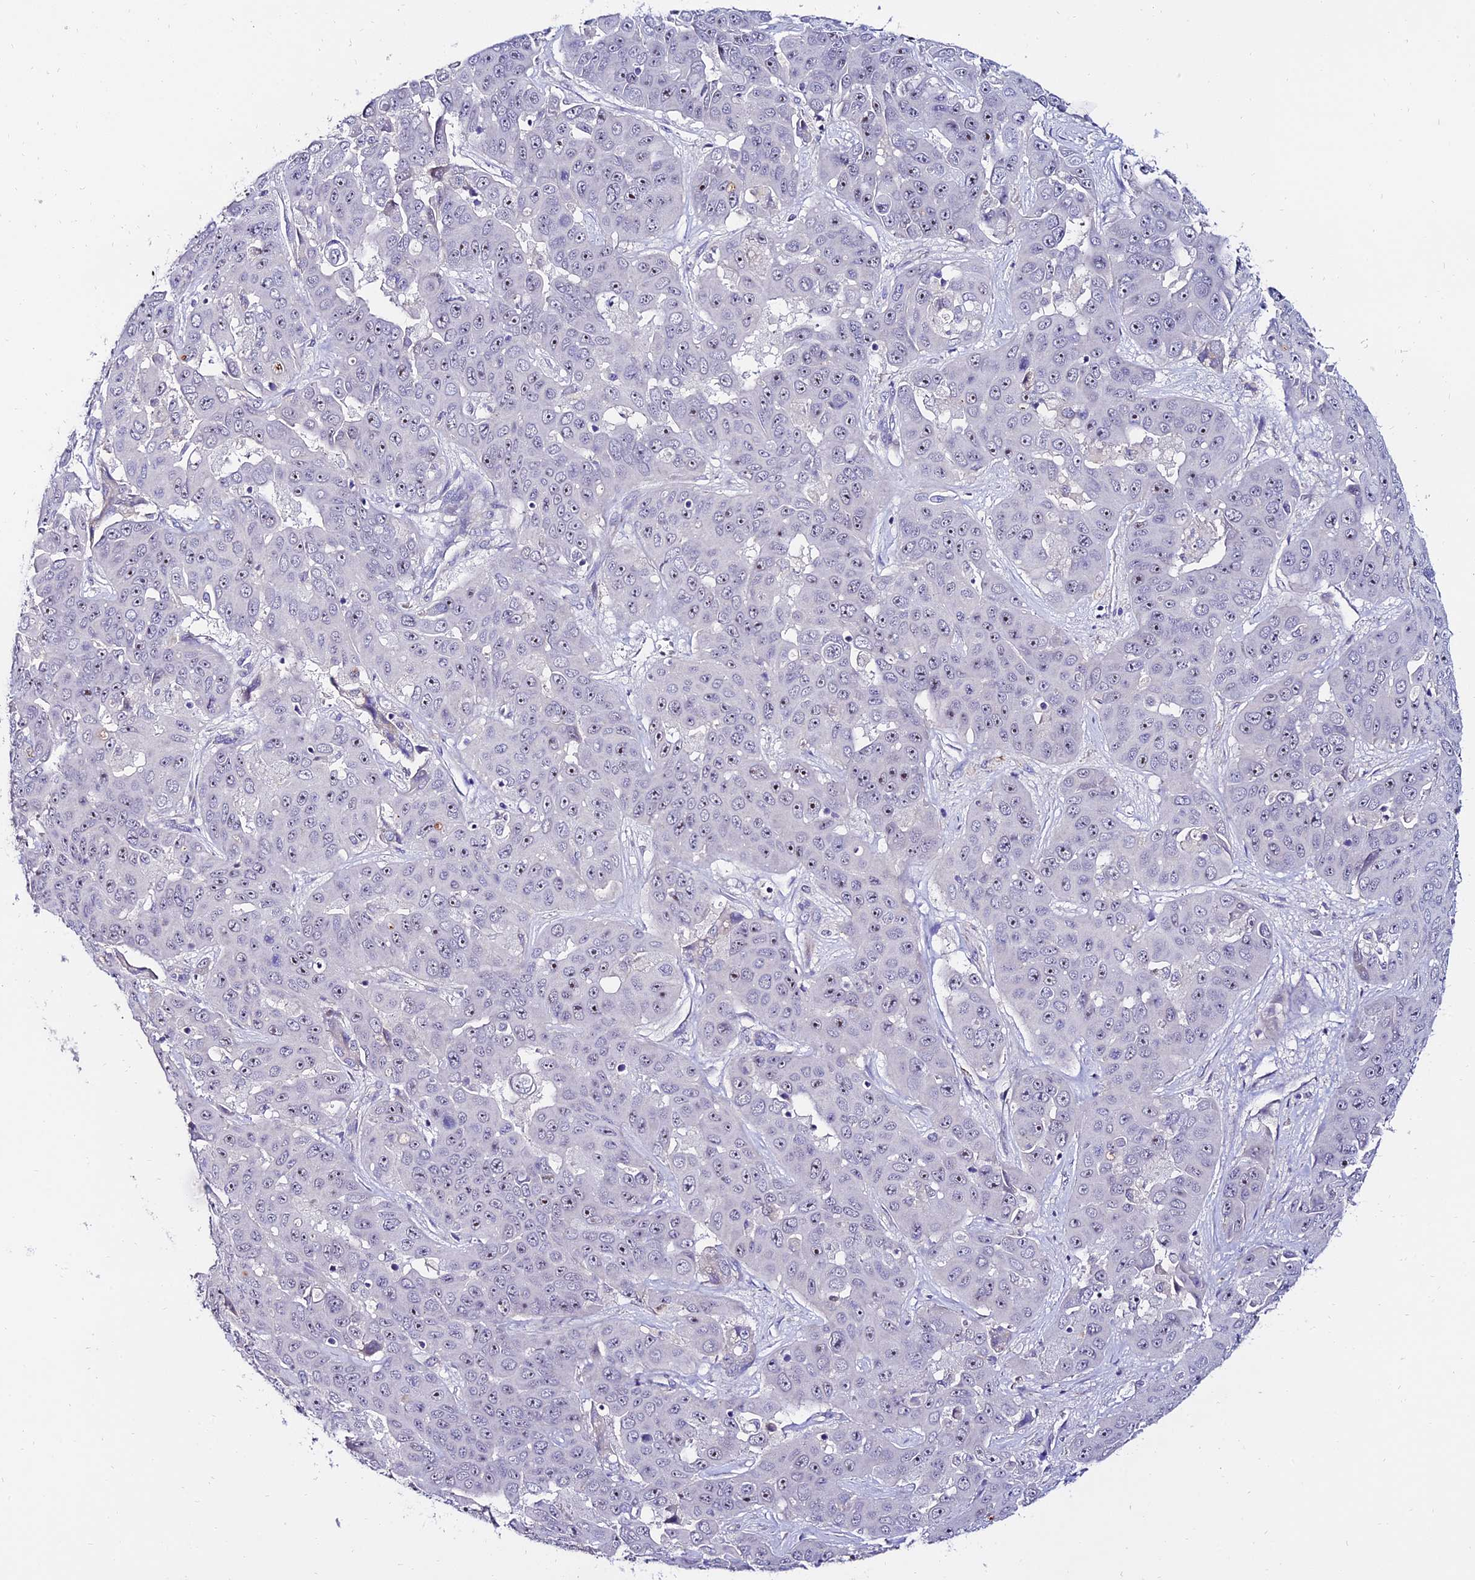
{"staining": {"intensity": "negative", "quantity": "none", "location": "none"}, "tissue": "liver cancer", "cell_type": "Tumor cells", "image_type": "cancer", "snomed": [{"axis": "morphology", "description": "Cholangiocarcinoma"}, {"axis": "topography", "description": "Liver"}], "caption": "Protein analysis of liver cholangiocarcinoma displays no significant expression in tumor cells. Brightfield microscopy of IHC stained with DAB (3,3'-diaminobenzidine) (brown) and hematoxylin (blue), captured at high magnification.", "gene": "ALDH3B2", "patient": {"sex": "female", "age": 52}}